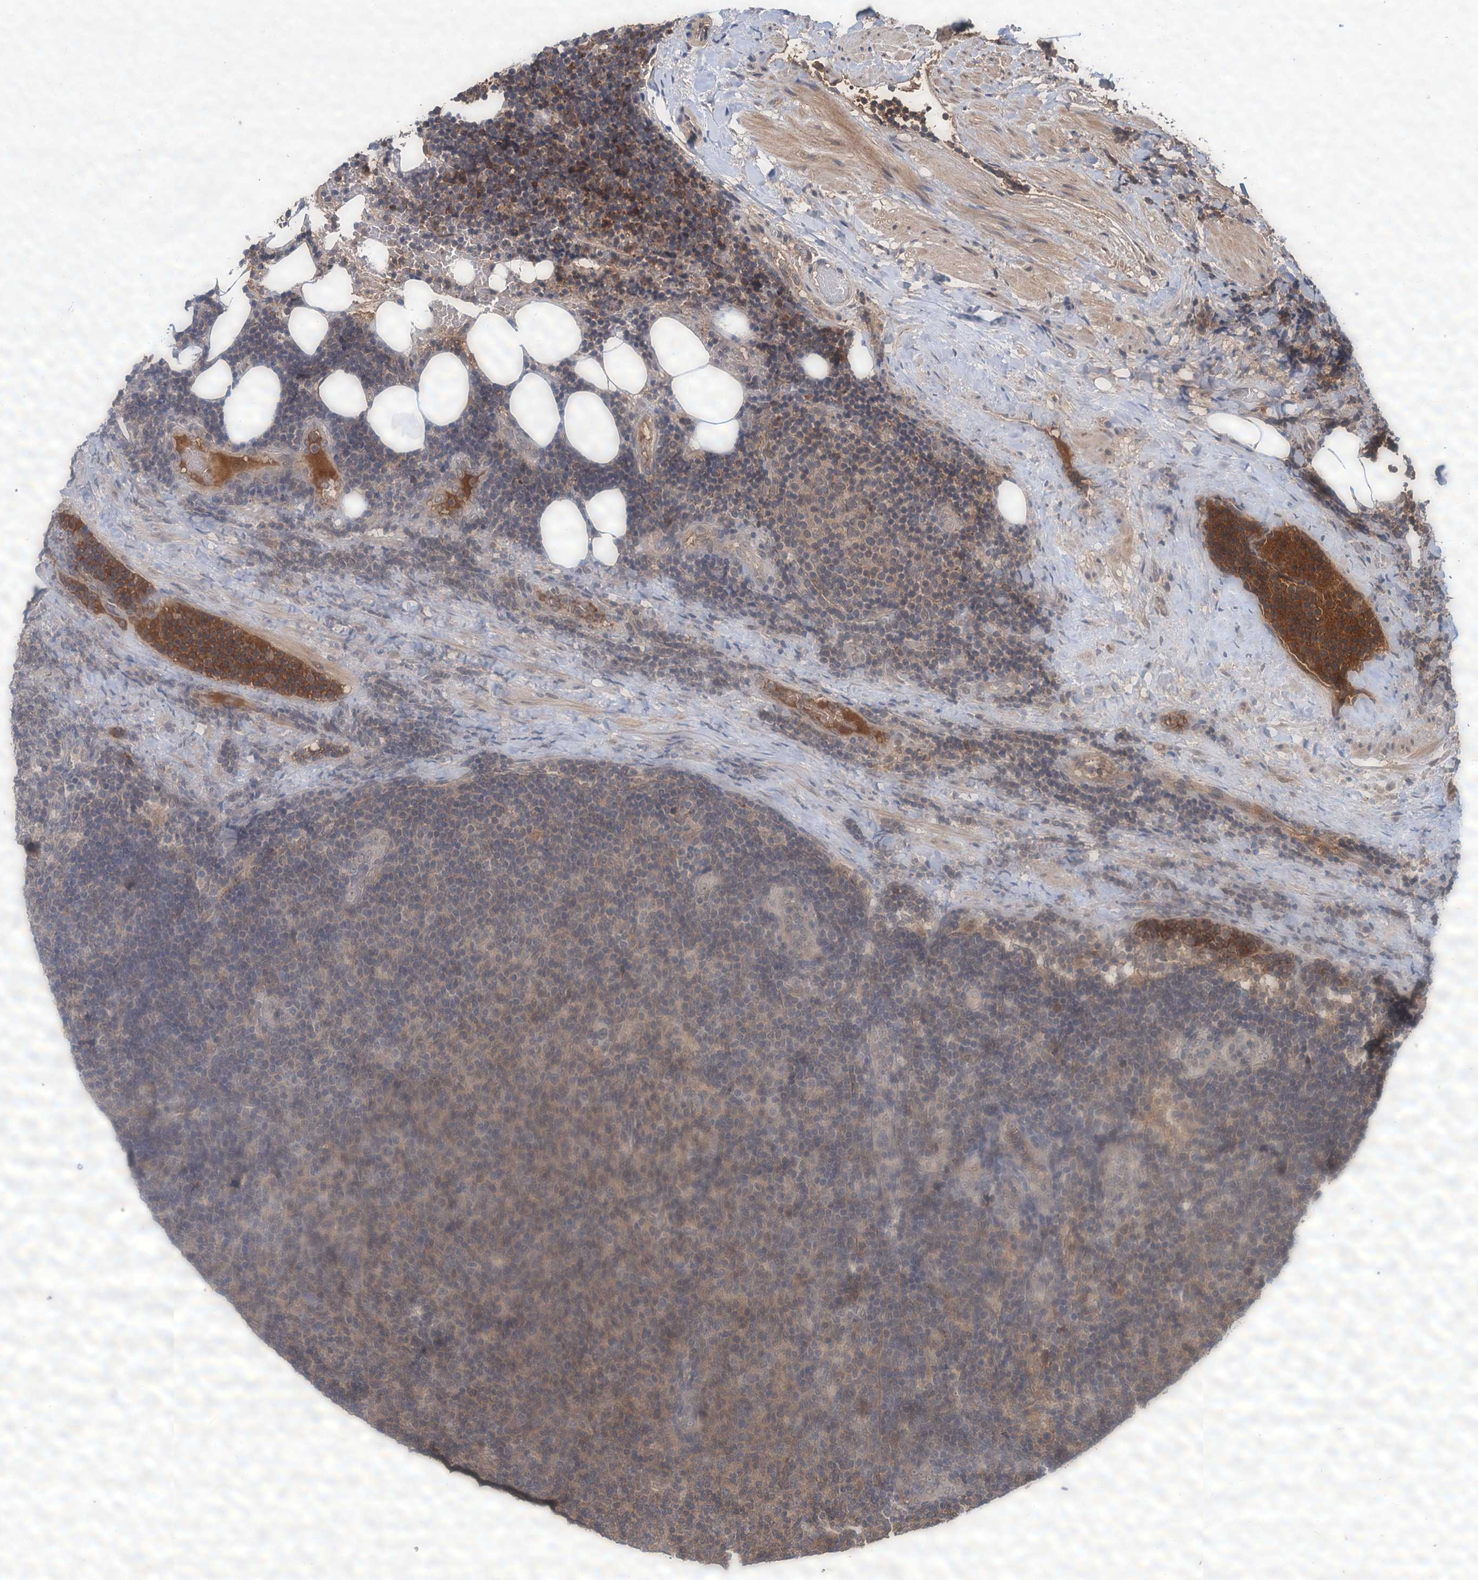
{"staining": {"intensity": "moderate", "quantity": "<25%", "location": "cytoplasmic/membranous"}, "tissue": "lymphoma", "cell_type": "Tumor cells", "image_type": "cancer", "snomed": [{"axis": "morphology", "description": "Malignant lymphoma, non-Hodgkin's type, Low grade"}, {"axis": "topography", "description": "Lymph node"}], "caption": "The micrograph shows a brown stain indicating the presence of a protein in the cytoplasmic/membranous of tumor cells in low-grade malignant lymphoma, non-Hodgkin's type.", "gene": "MBD6", "patient": {"sex": "male", "age": 66}}